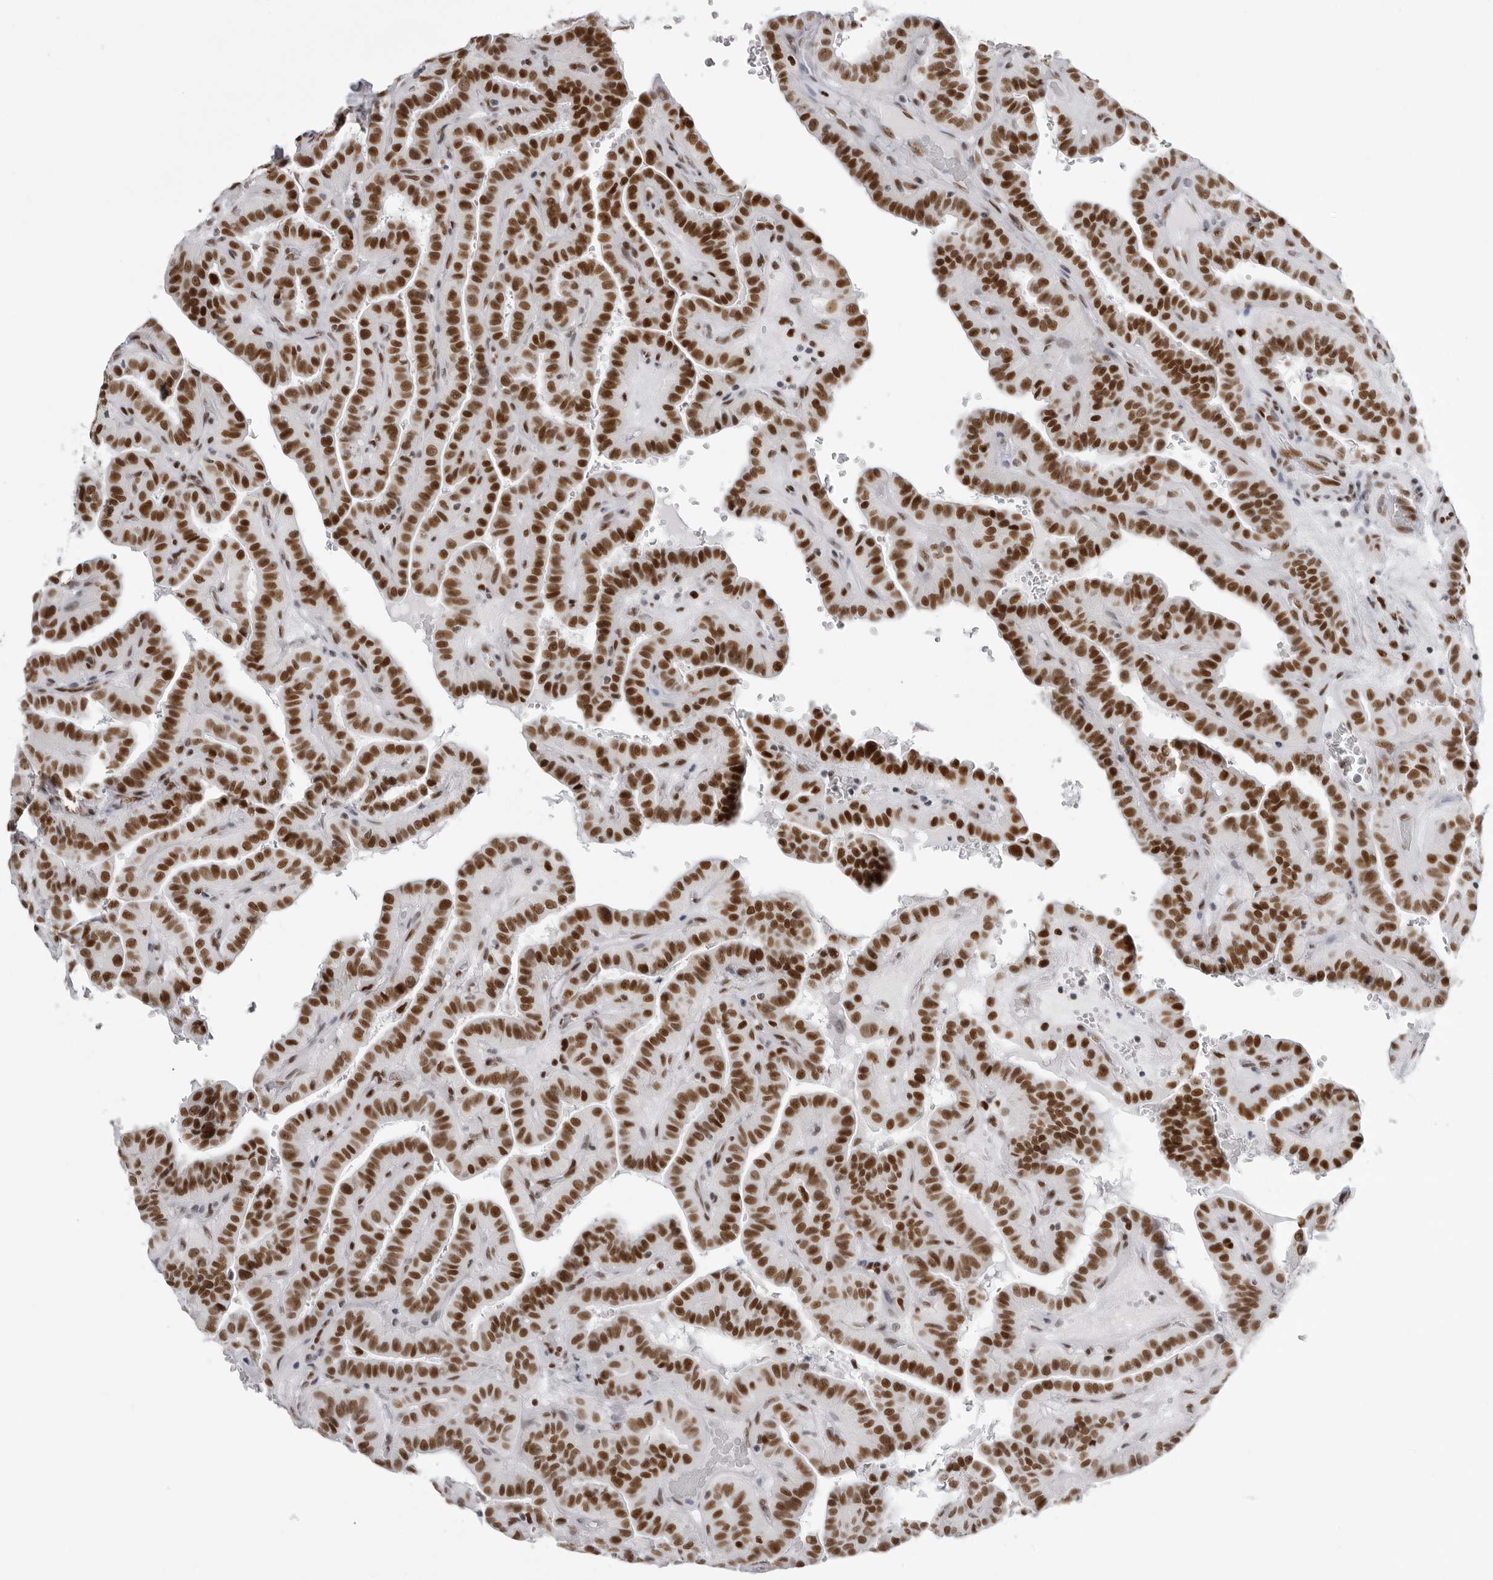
{"staining": {"intensity": "strong", "quantity": ">75%", "location": "nuclear"}, "tissue": "thyroid cancer", "cell_type": "Tumor cells", "image_type": "cancer", "snomed": [{"axis": "morphology", "description": "Papillary adenocarcinoma, NOS"}, {"axis": "topography", "description": "Thyroid gland"}], "caption": "Protein analysis of thyroid cancer tissue demonstrates strong nuclear positivity in approximately >75% of tumor cells. The protein is shown in brown color, while the nuclei are stained blue.", "gene": "IRF2BP2", "patient": {"sex": "male", "age": 77}}